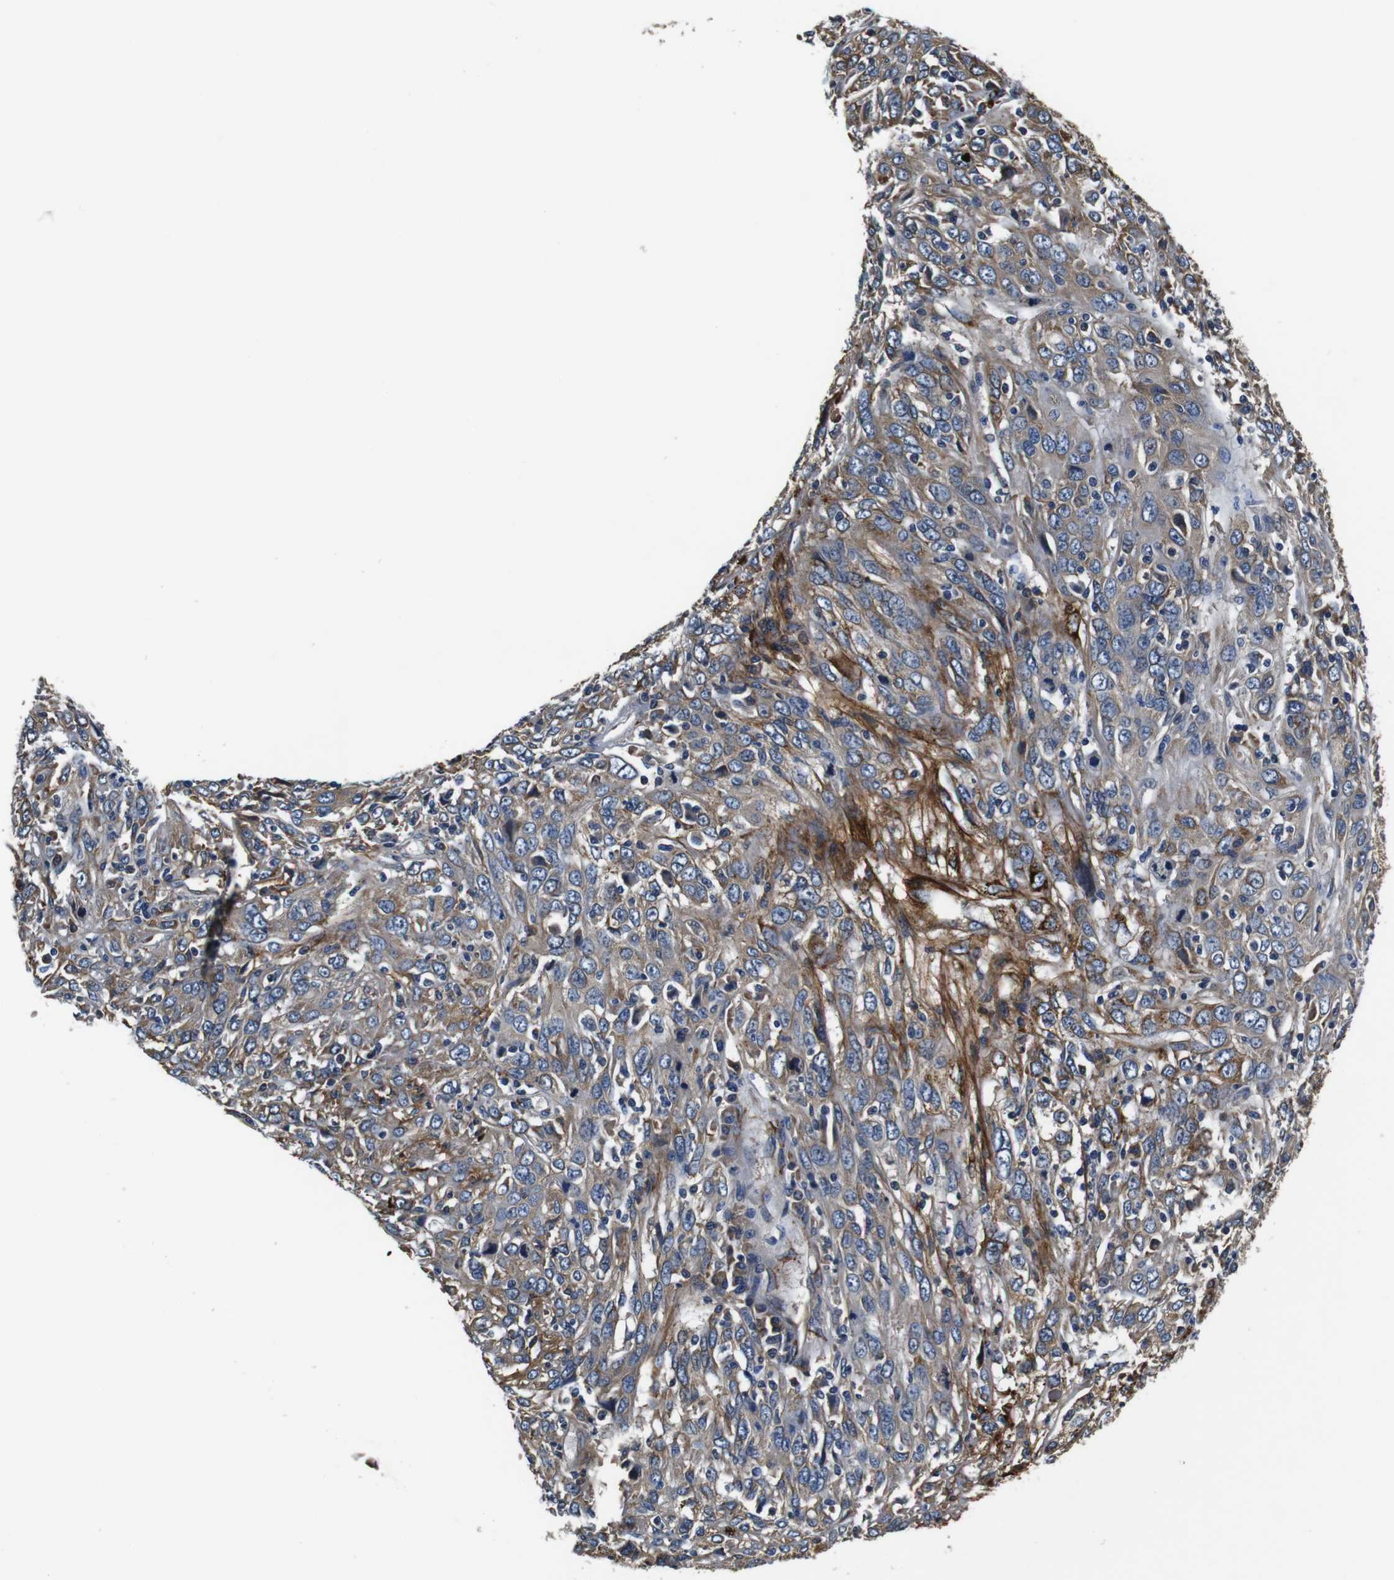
{"staining": {"intensity": "moderate", "quantity": "<25%", "location": "cytoplasmic/membranous"}, "tissue": "cervical cancer", "cell_type": "Tumor cells", "image_type": "cancer", "snomed": [{"axis": "morphology", "description": "Squamous cell carcinoma, NOS"}, {"axis": "topography", "description": "Cervix"}], "caption": "A brown stain labels moderate cytoplasmic/membranous staining of a protein in squamous cell carcinoma (cervical) tumor cells.", "gene": "COL1A1", "patient": {"sex": "female", "age": 46}}